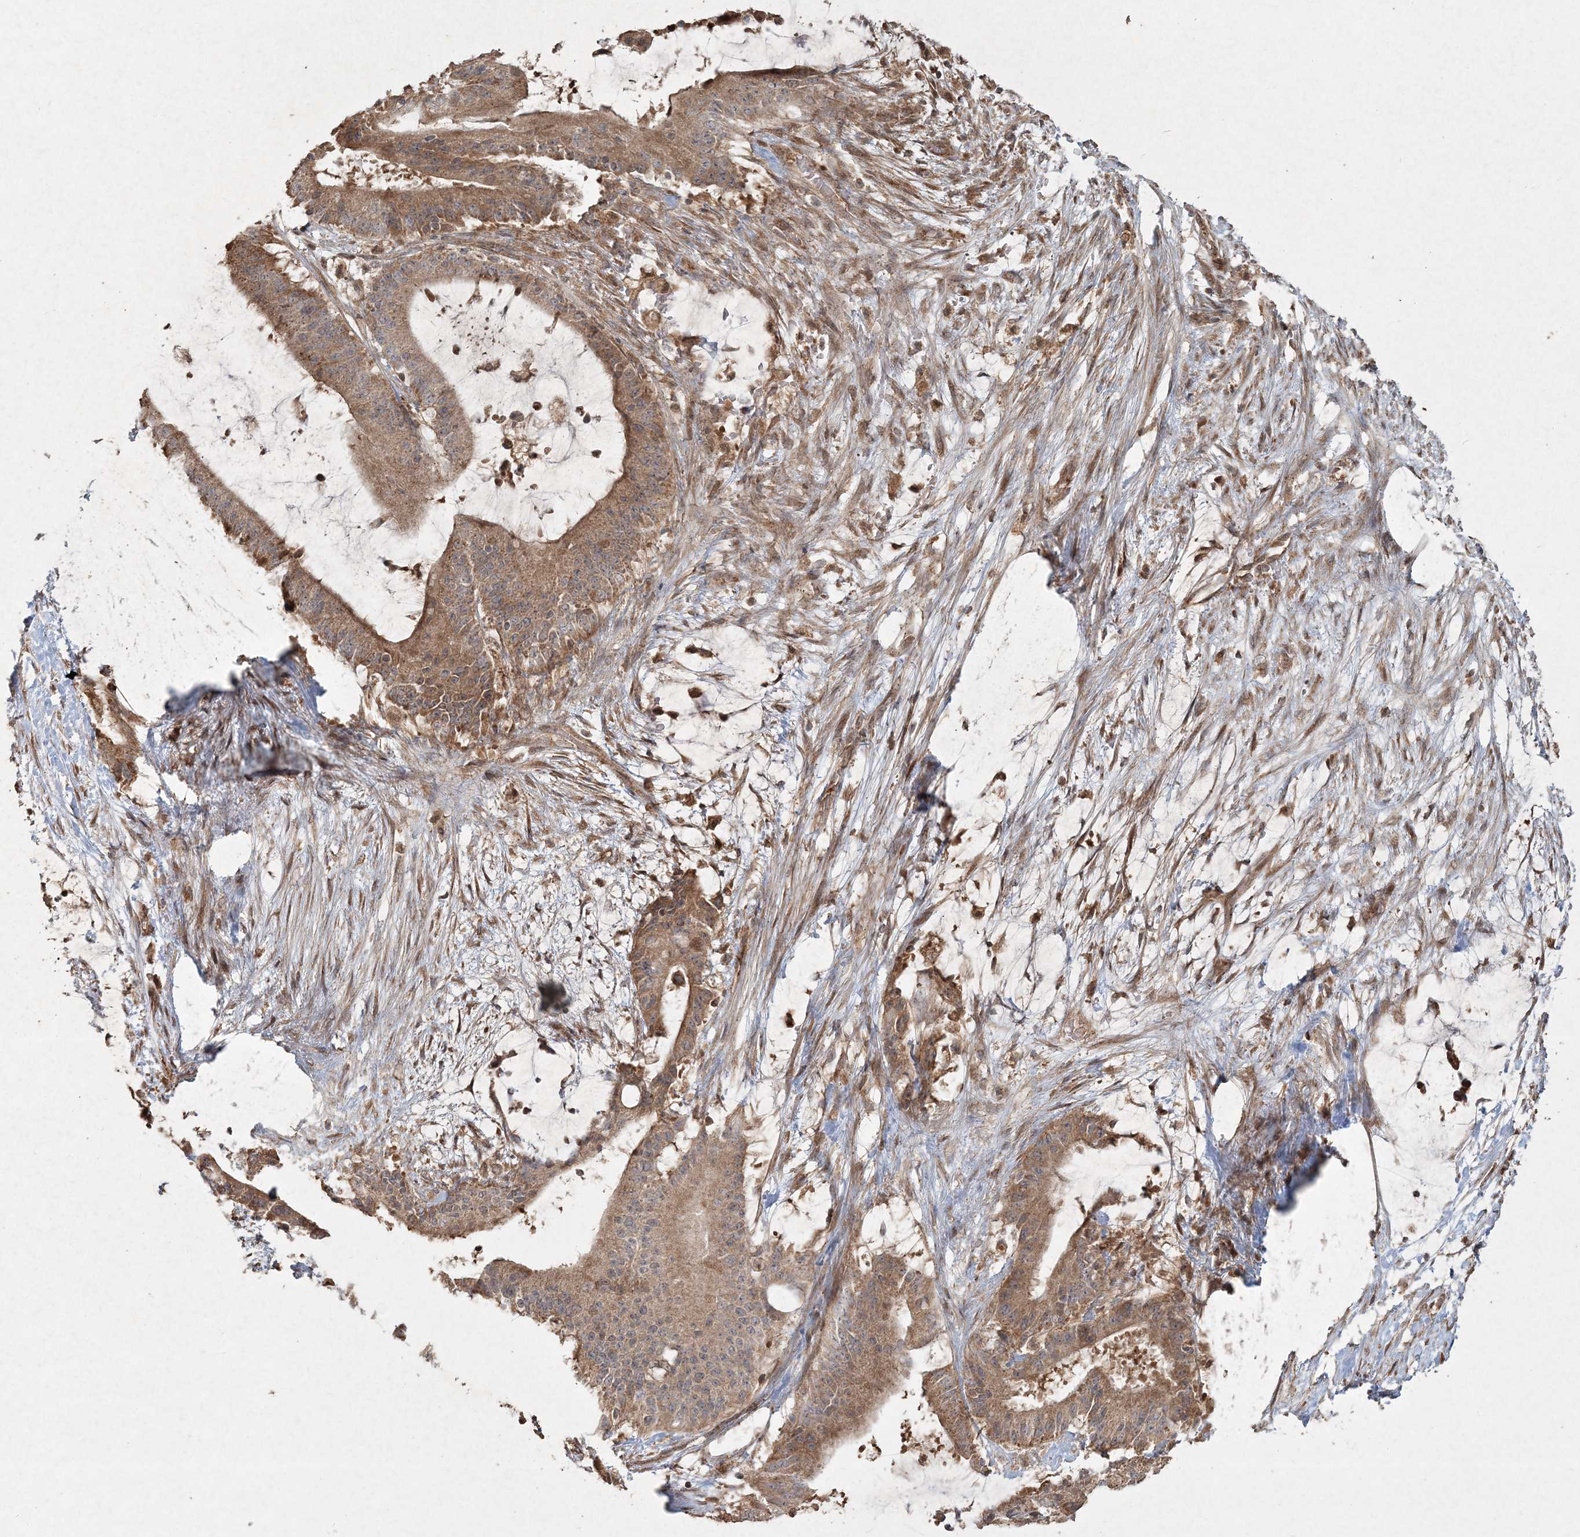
{"staining": {"intensity": "moderate", "quantity": ">75%", "location": "cytoplasmic/membranous"}, "tissue": "liver cancer", "cell_type": "Tumor cells", "image_type": "cancer", "snomed": [{"axis": "morphology", "description": "Normal tissue, NOS"}, {"axis": "morphology", "description": "Cholangiocarcinoma"}, {"axis": "topography", "description": "Liver"}, {"axis": "topography", "description": "Peripheral nerve tissue"}], "caption": "Human liver cancer stained with a protein marker exhibits moderate staining in tumor cells.", "gene": "ANAPC16", "patient": {"sex": "female", "age": 73}}